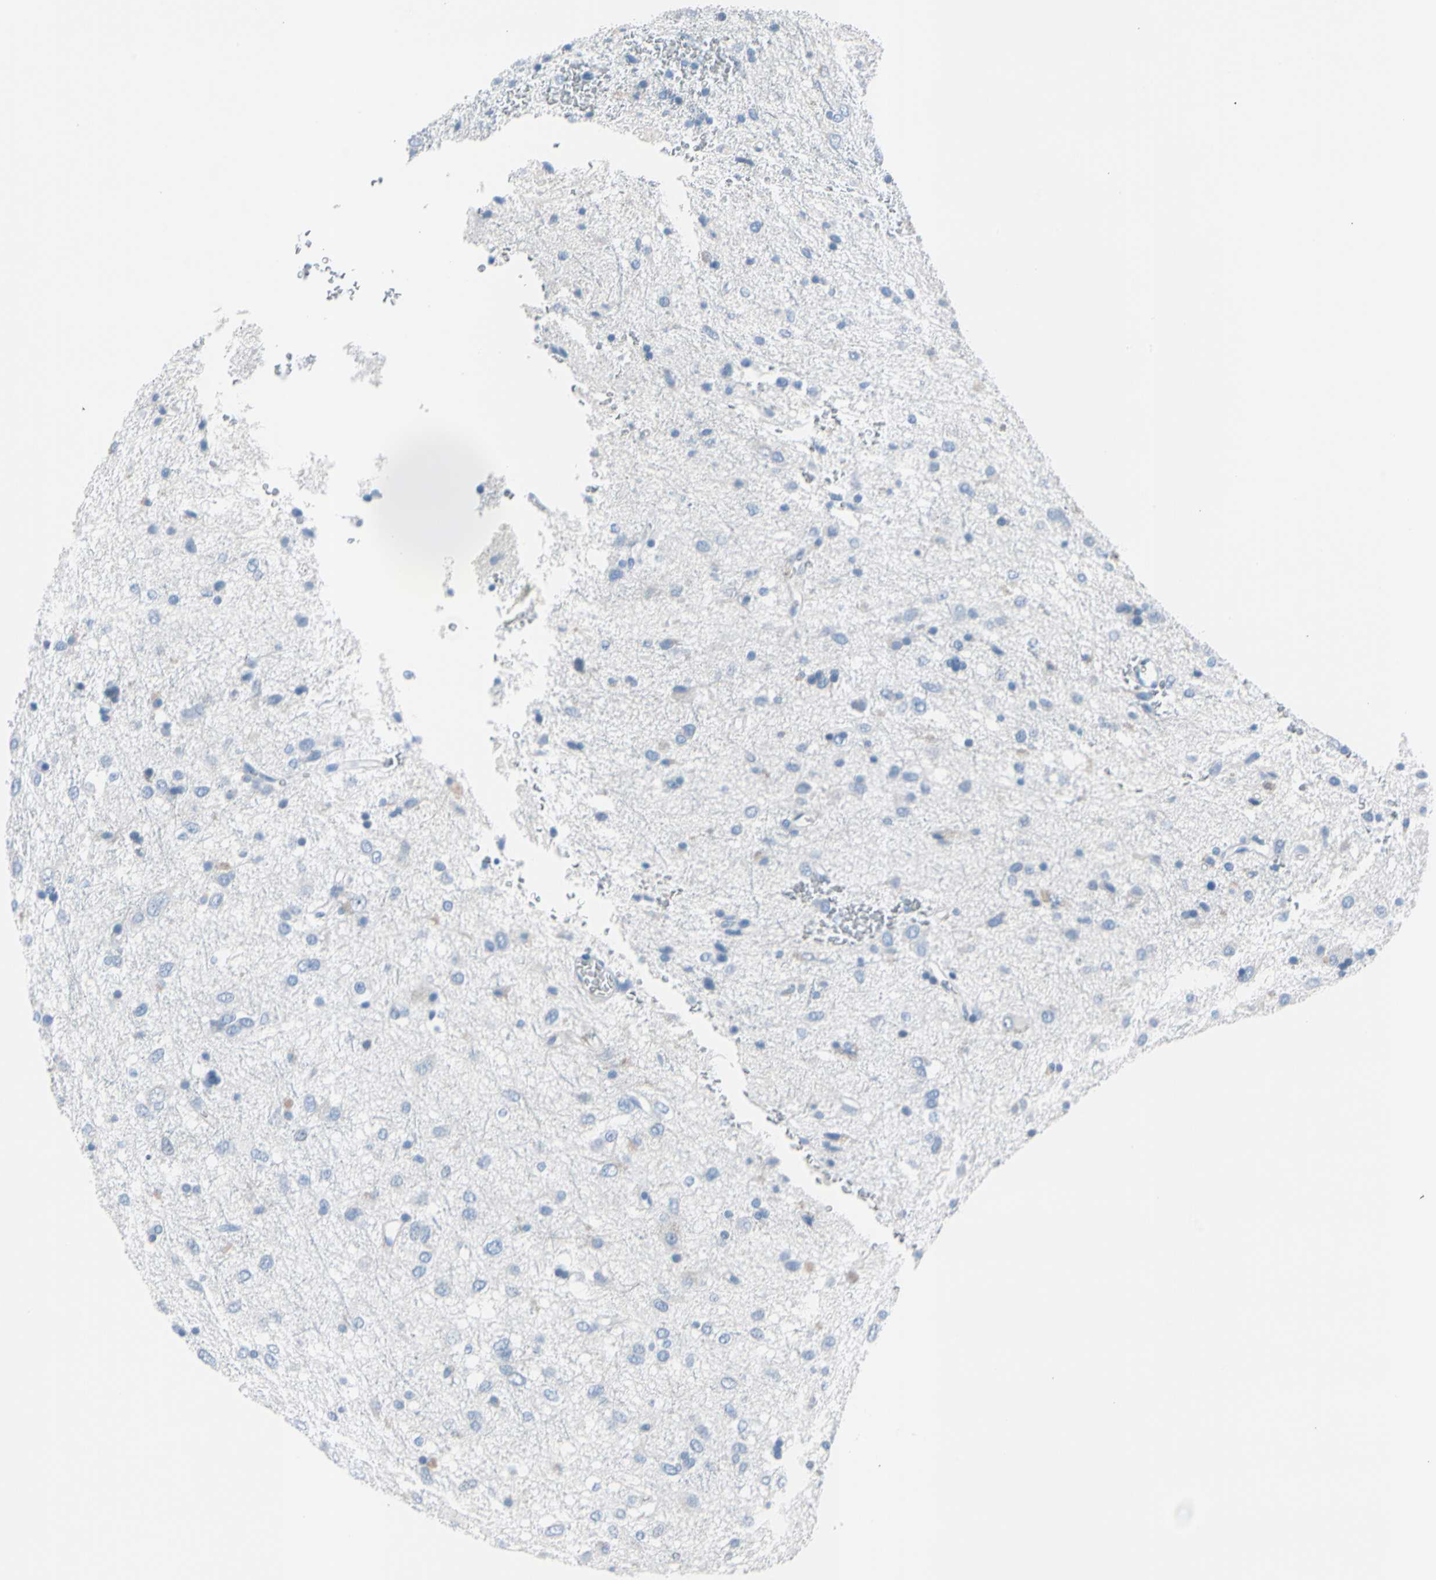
{"staining": {"intensity": "negative", "quantity": "none", "location": "none"}, "tissue": "glioma", "cell_type": "Tumor cells", "image_type": "cancer", "snomed": [{"axis": "morphology", "description": "Glioma, malignant, Low grade"}, {"axis": "topography", "description": "Brain"}], "caption": "A high-resolution micrograph shows immunohistochemistry staining of malignant low-grade glioma, which shows no significant staining in tumor cells. Brightfield microscopy of immunohistochemistry (IHC) stained with DAB (brown) and hematoxylin (blue), captured at high magnification.", "gene": "TPO", "patient": {"sex": "male", "age": 77}}